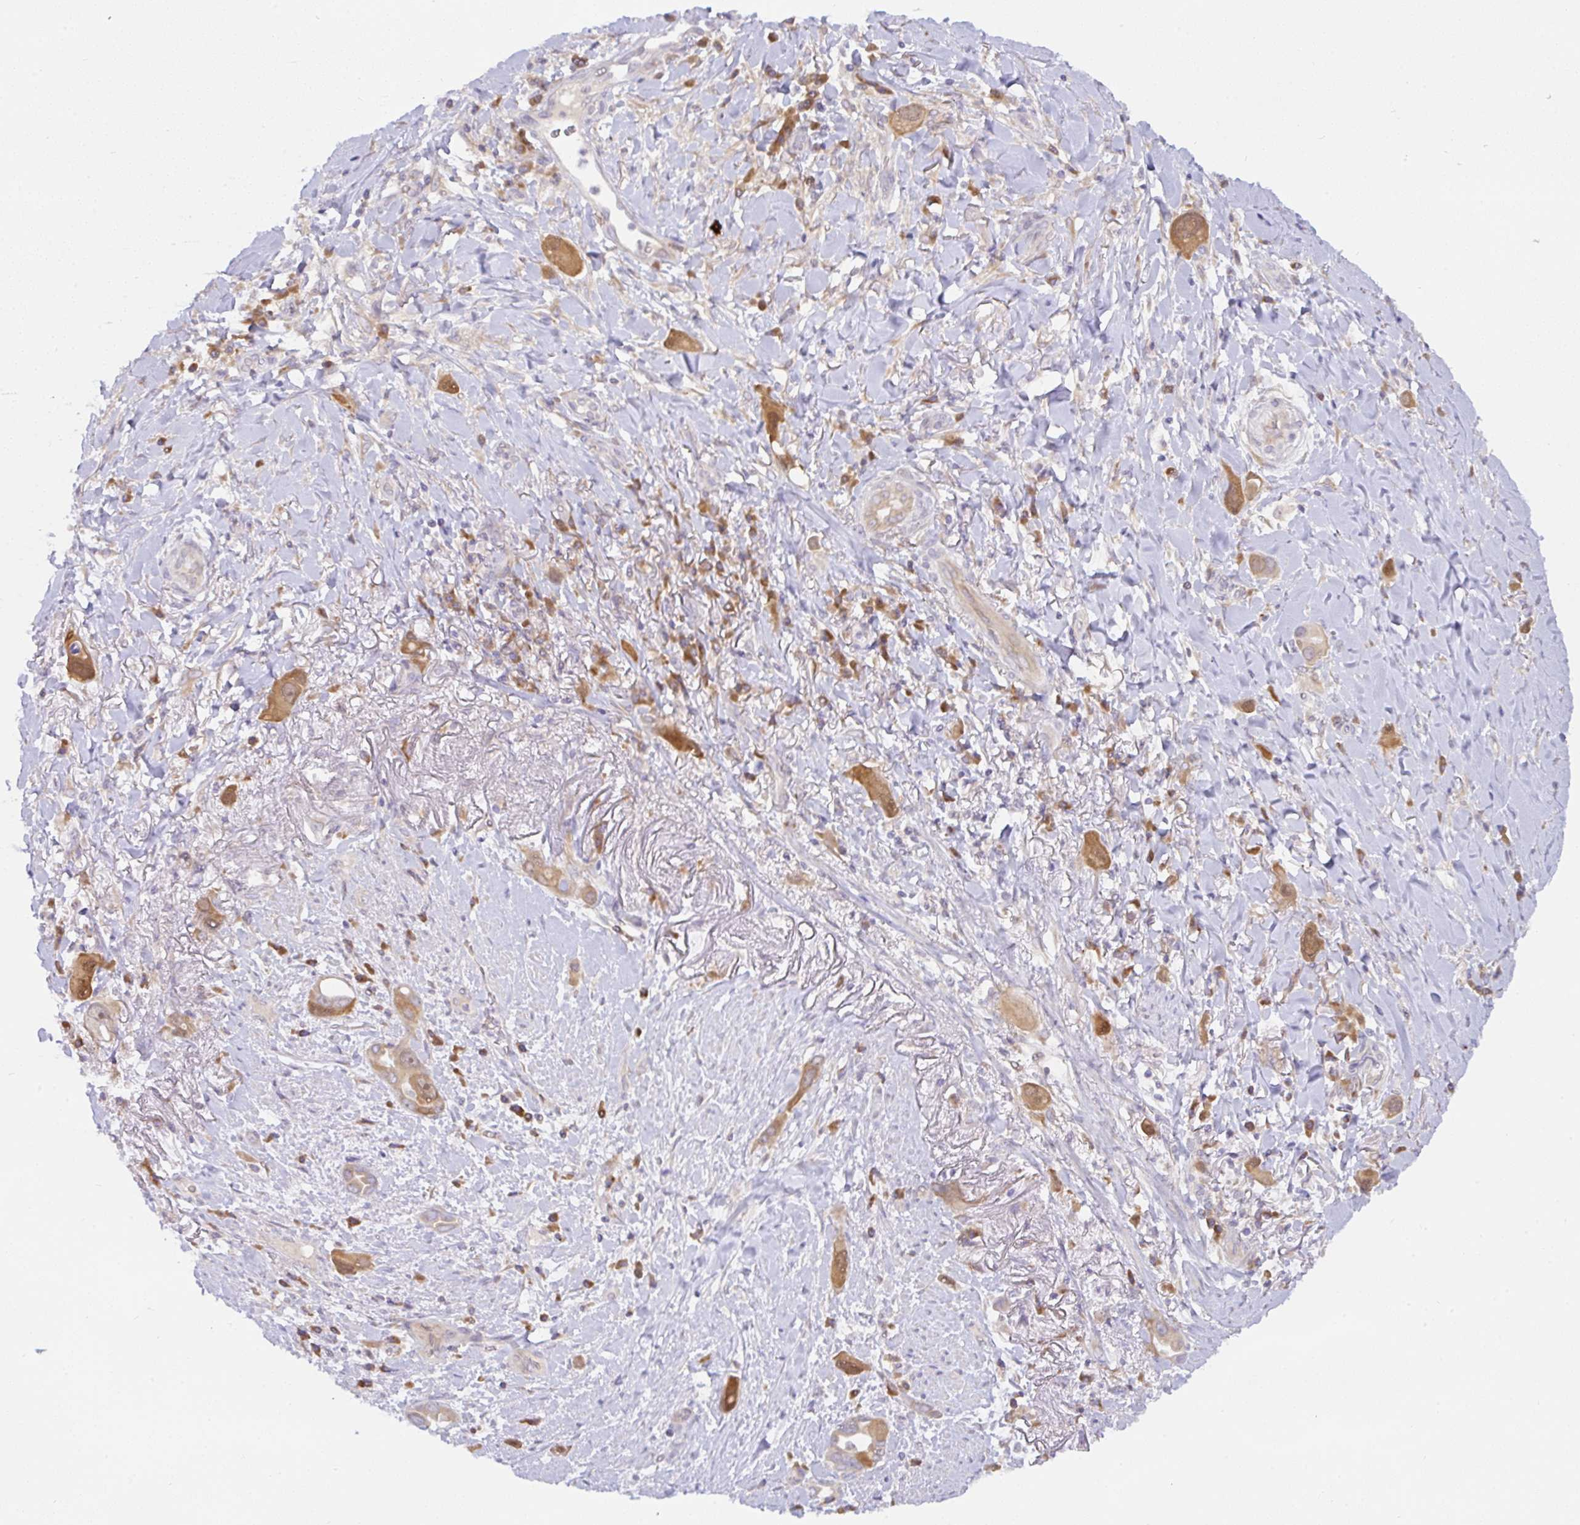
{"staining": {"intensity": "moderate", "quantity": ">75%", "location": "cytoplasmic/membranous"}, "tissue": "lung cancer", "cell_type": "Tumor cells", "image_type": "cancer", "snomed": [{"axis": "morphology", "description": "Adenocarcinoma, NOS"}, {"axis": "topography", "description": "Lung"}], "caption": "Immunohistochemistry (IHC) (DAB) staining of lung cancer (adenocarcinoma) shows moderate cytoplasmic/membranous protein staining in approximately >75% of tumor cells.", "gene": "DERL2", "patient": {"sex": "male", "age": 76}}